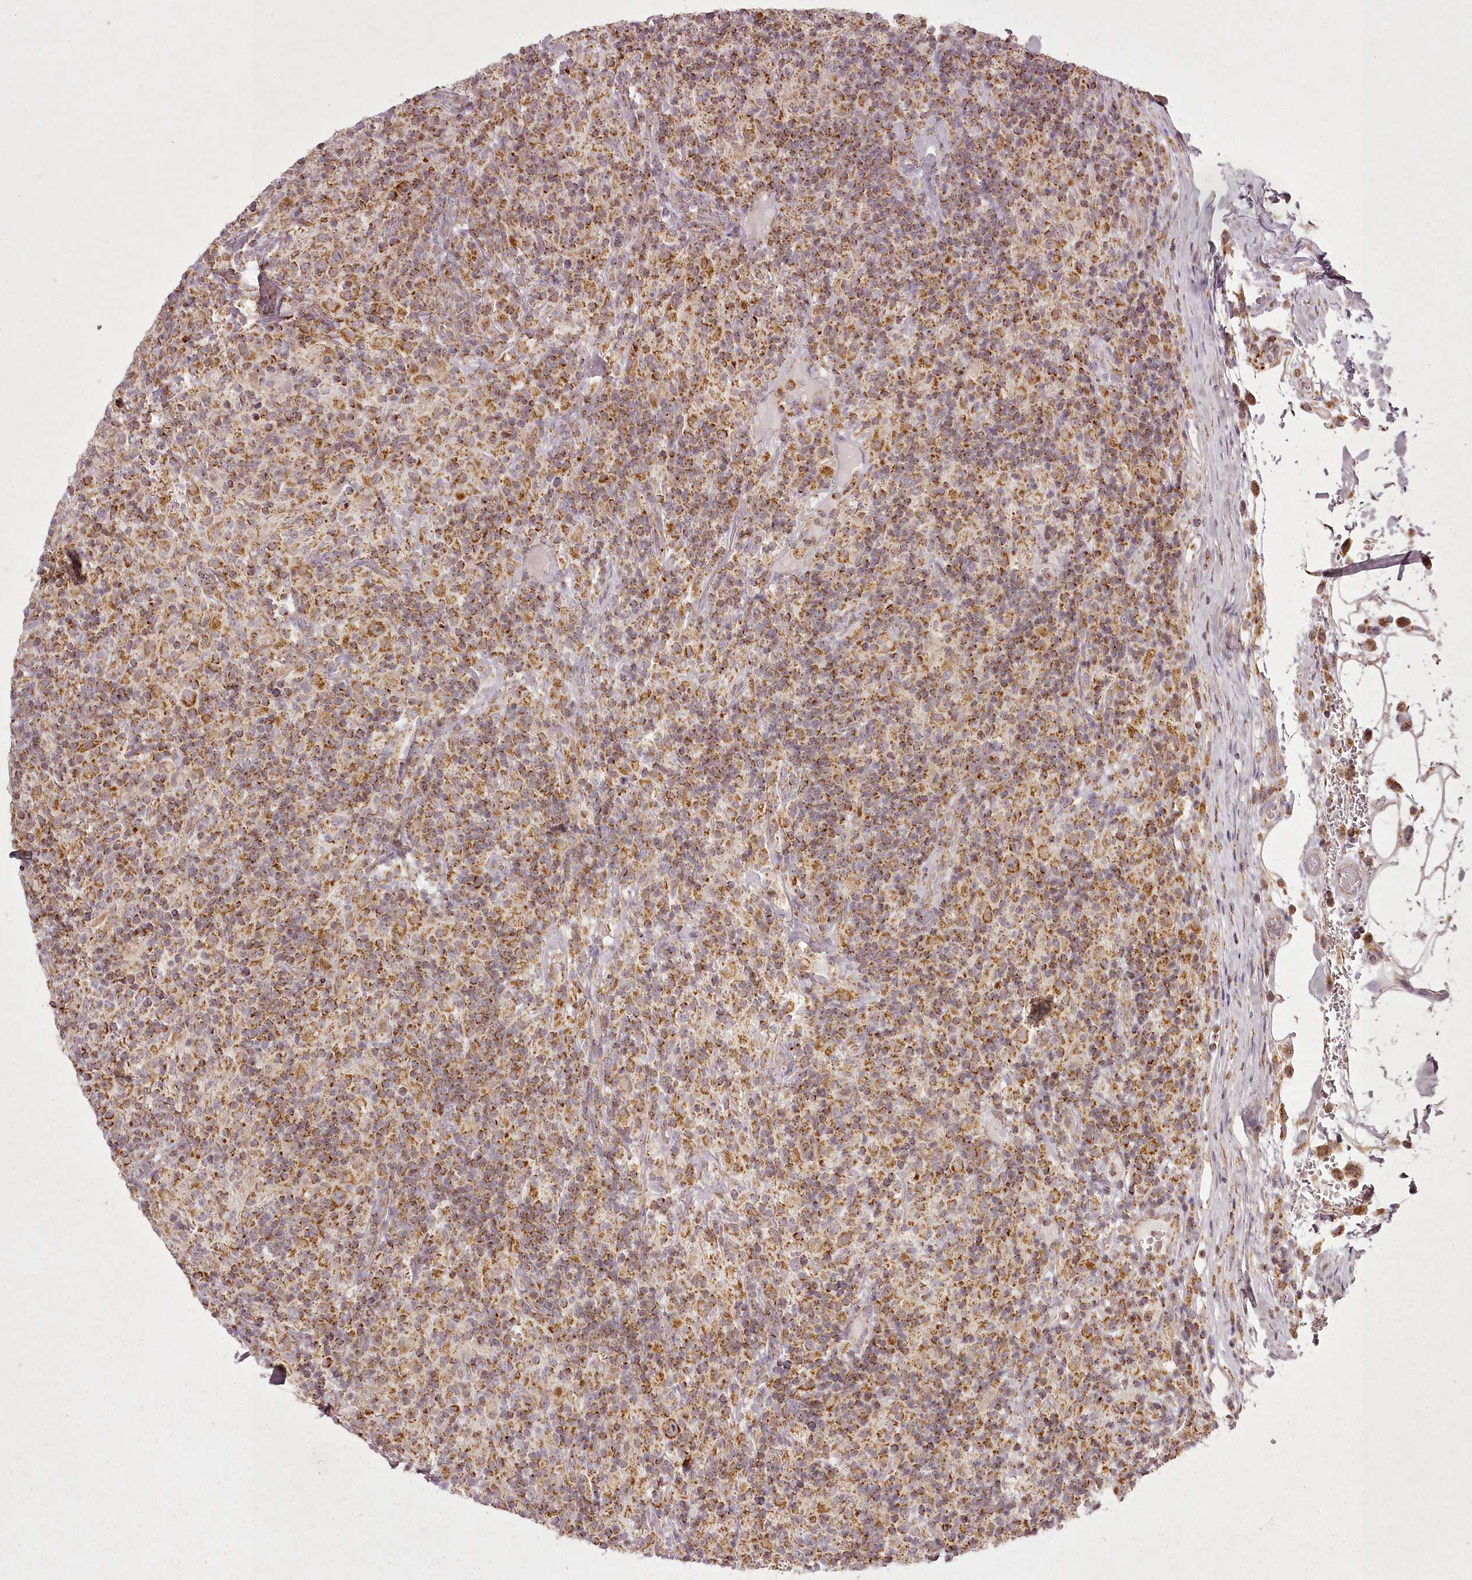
{"staining": {"intensity": "moderate", "quantity": ">75%", "location": "cytoplasmic/membranous"}, "tissue": "lymphoma", "cell_type": "Tumor cells", "image_type": "cancer", "snomed": [{"axis": "morphology", "description": "Hodgkin's disease, NOS"}, {"axis": "topography", "description": "Lymph node"}], "caption": "Immunohistochemistry (IHC) histopathology image of neoplastic tissue: human Hodgkin's disease stained using IHC exhibits medium levels of moderate protein expression localized specifically in the cytoplasmic/membranous of tumor cells, appearing as a cytoplasmic/membranous brown color.", "gene": "CHCHD2", "patient": {"sex": "male", "age": 70}}